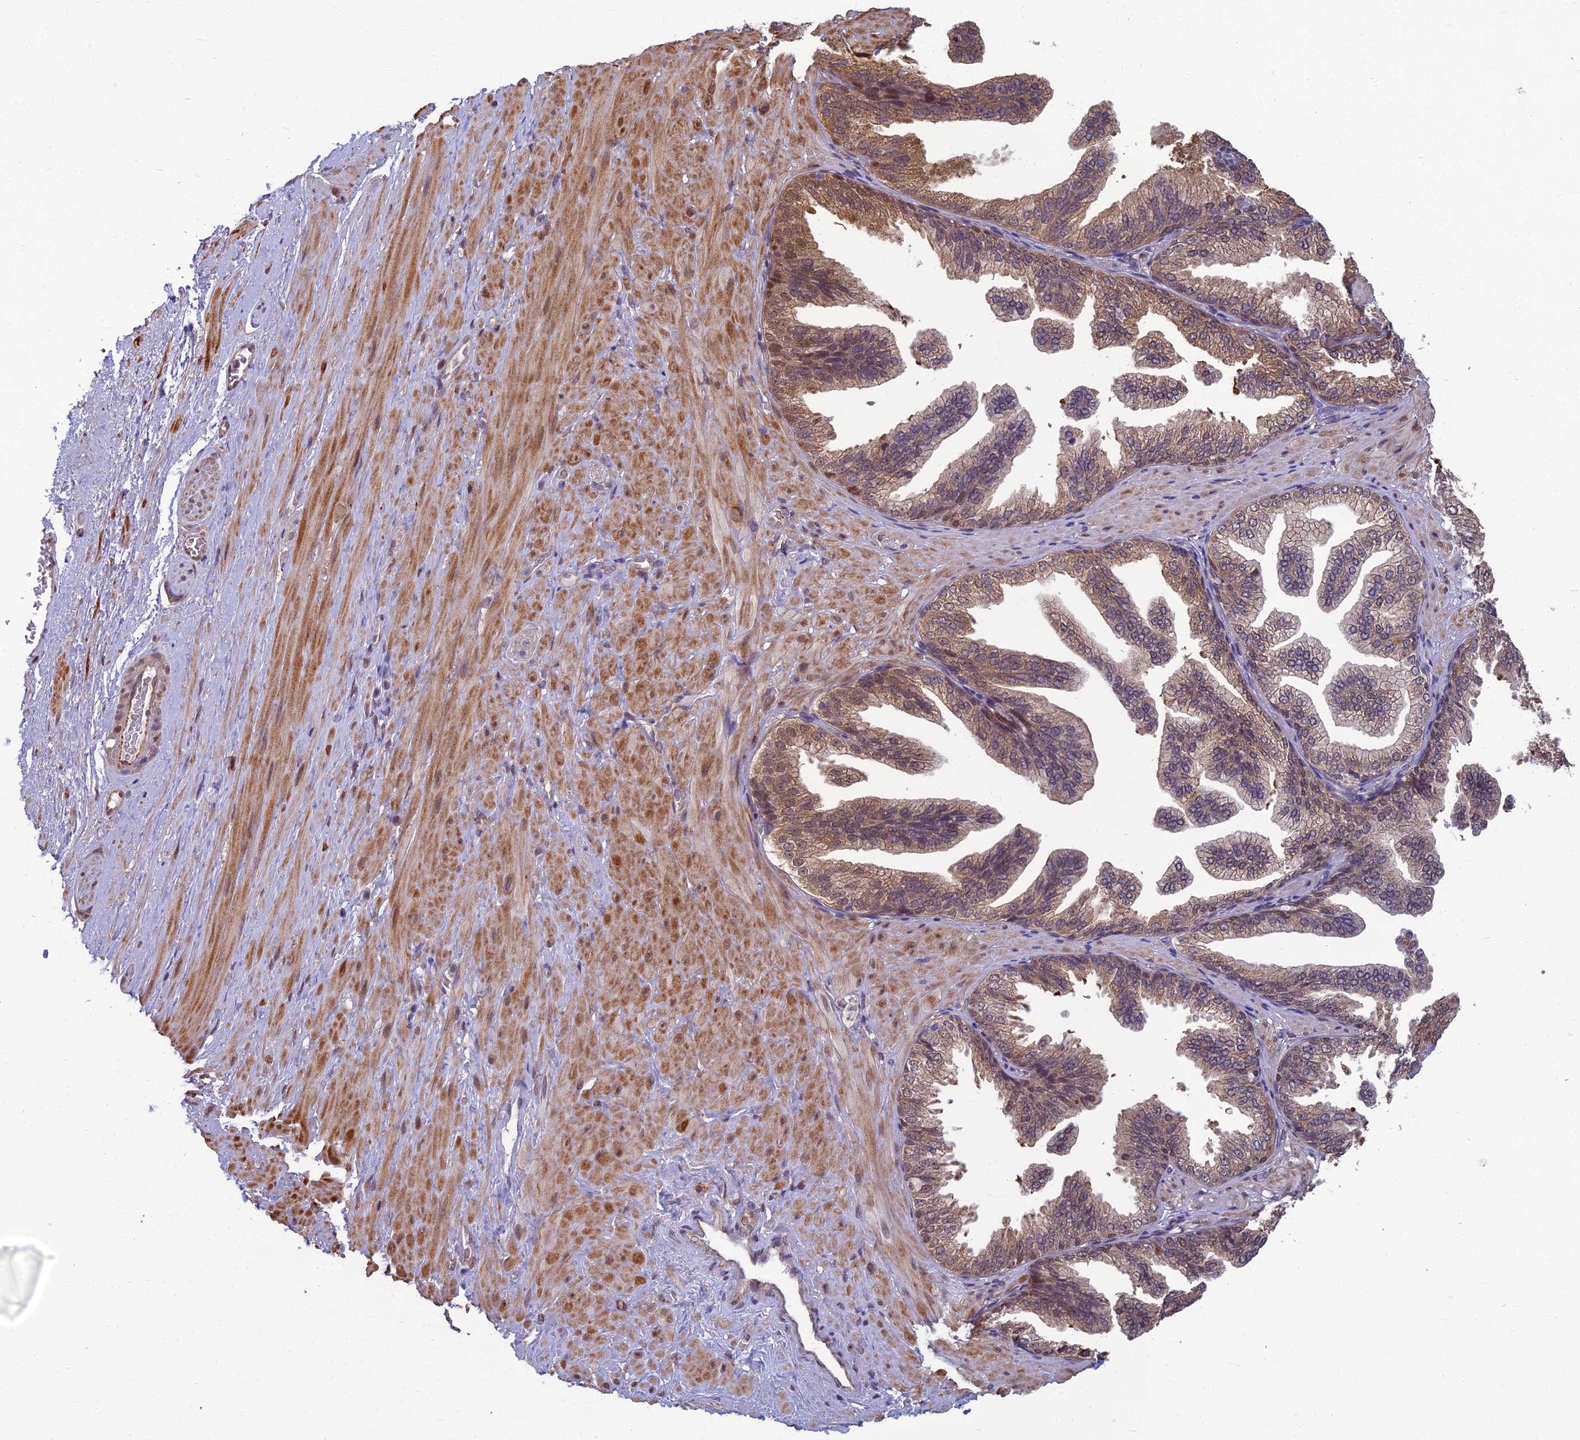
{"staining": {"intensity": "moderate", "quantity": "25%-75%", "location": "cytoplasmic/membranous,nuclear"}, "tissue": "adipose tissue", "cell_type": "Adipocytes", "image_type": "normal", "snomed": [{"axis": "morphology", "description": "Normal tissue, NOS"}, {"axis": "morphology", "description": "Adenocarcinoma, Low grade"}, {"axis": "topography", "description": "Prostate"}, {"axis": "topography", "description": "Peripheral nerve tissue"}], "caption": "Immunohistochemical staining of normal human adipose tissue displays 25%-75% levels of moderate cytoplasmic/membranous,nuclear protein staining in approximately 25%-75% of adipocytes. (brown staining indicates protein expression, while blue staining denotes nuclei).", "gene": "NR4A3", "patient": {"sex": "male", "age": 63}}